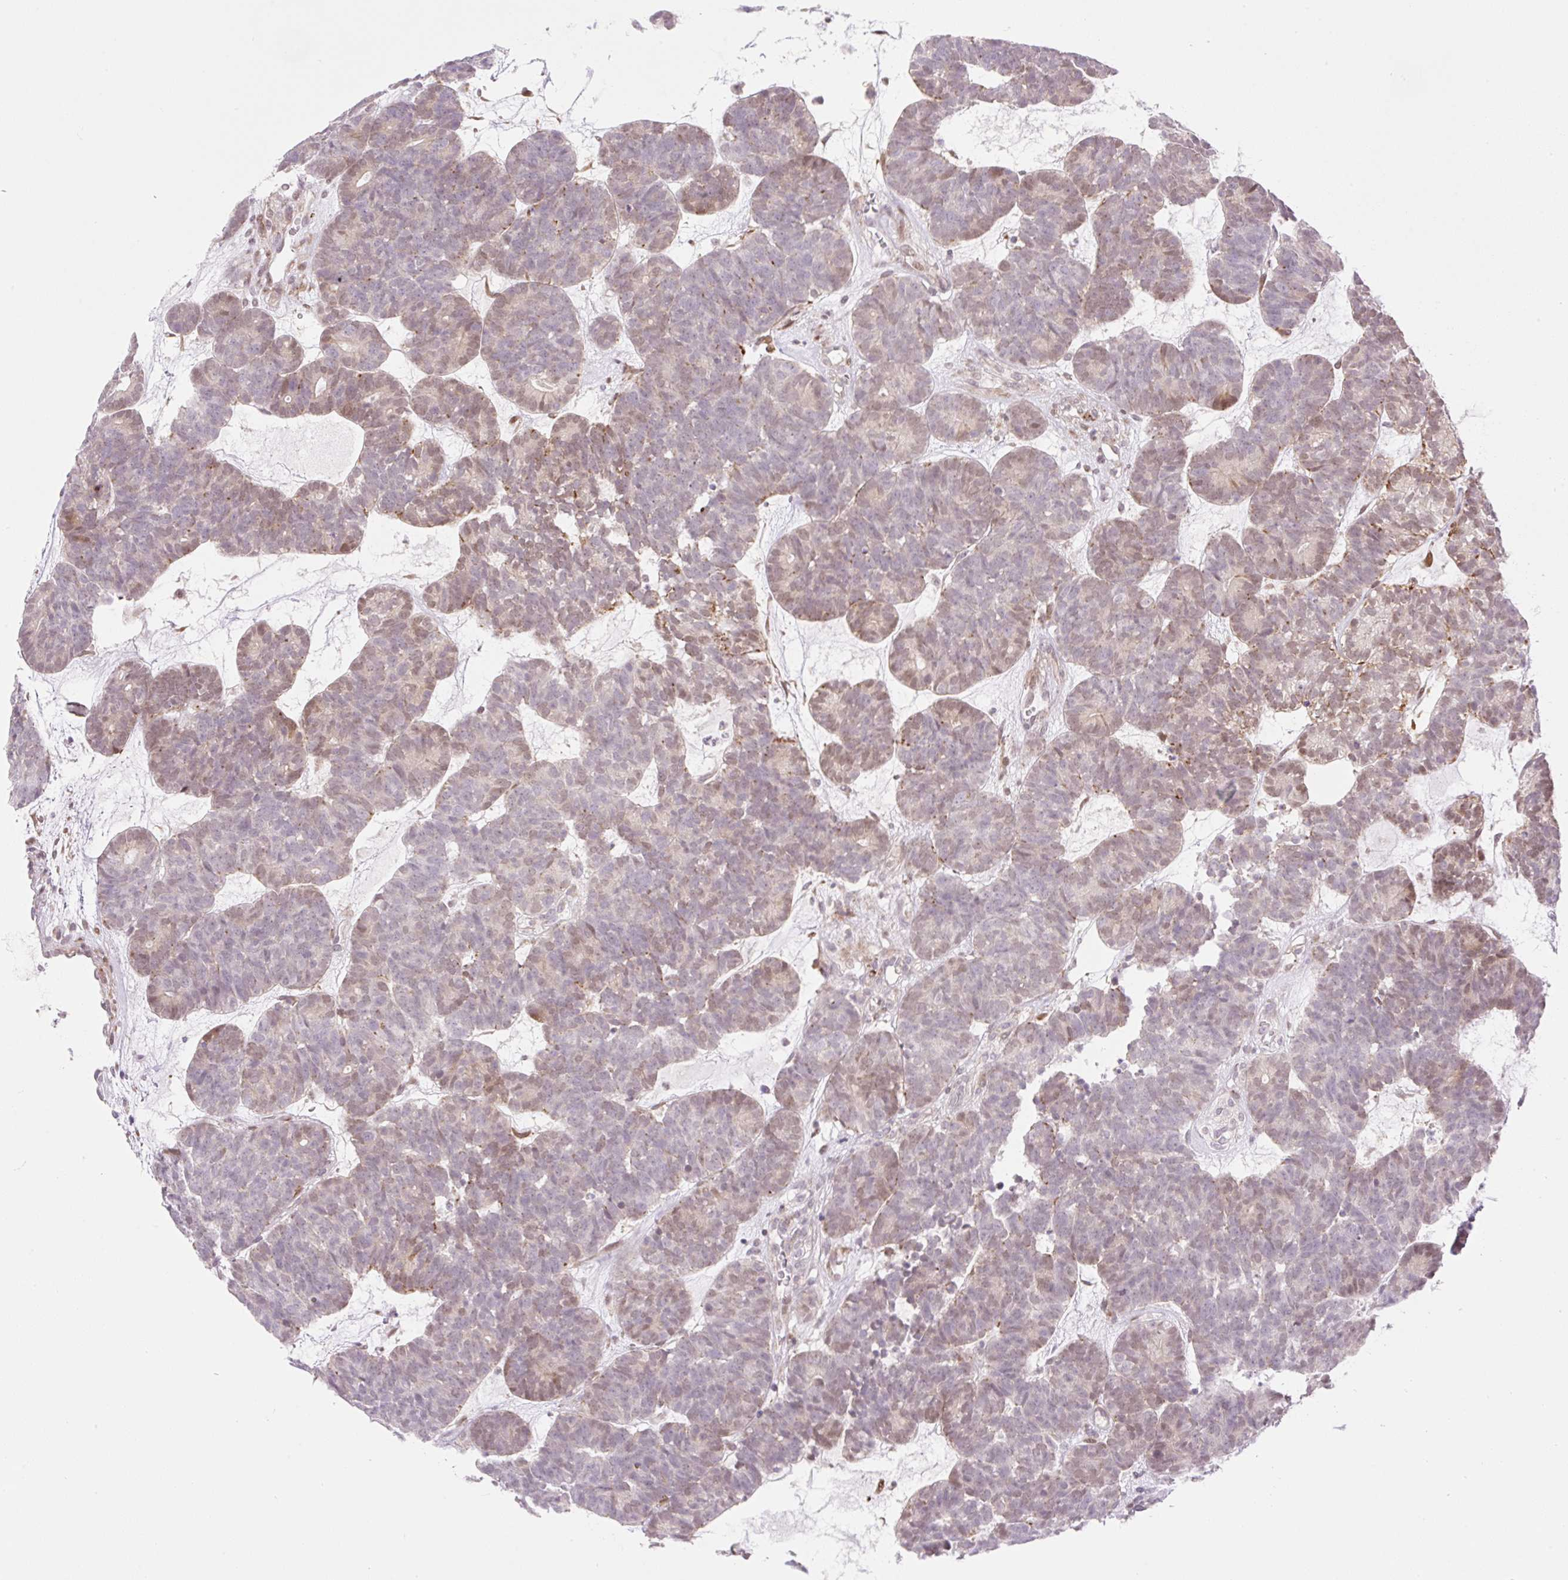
{"staining": {"intensity": "weak", "quantity": "25%-75%", "location": "cytoplasmic/membranous,nuclear"}, "tissue": "head and neck cancer", "cell_type": "Tumor cells", "image_type": "cancer", "snomed": [{"axis": "morphology", "description": "Adenocarcinoma, NOS"}, {"axis": "topography", "description": "Head-Neck"}], "caption": "Immunohistochemistry (DAB (3,3'-diaminobenzidine)) staining of head and neck cancer shows weak cytoplasmic/membranous and nuclear protein positivity in about 25%-75% of tumor cells. Using DAB (brown) and hematoxylin (blue) stains, captured at high magnification using brightfield microscopy.", "gene": "ZFP41", "patient": {"sex": "female", "age": 81}}